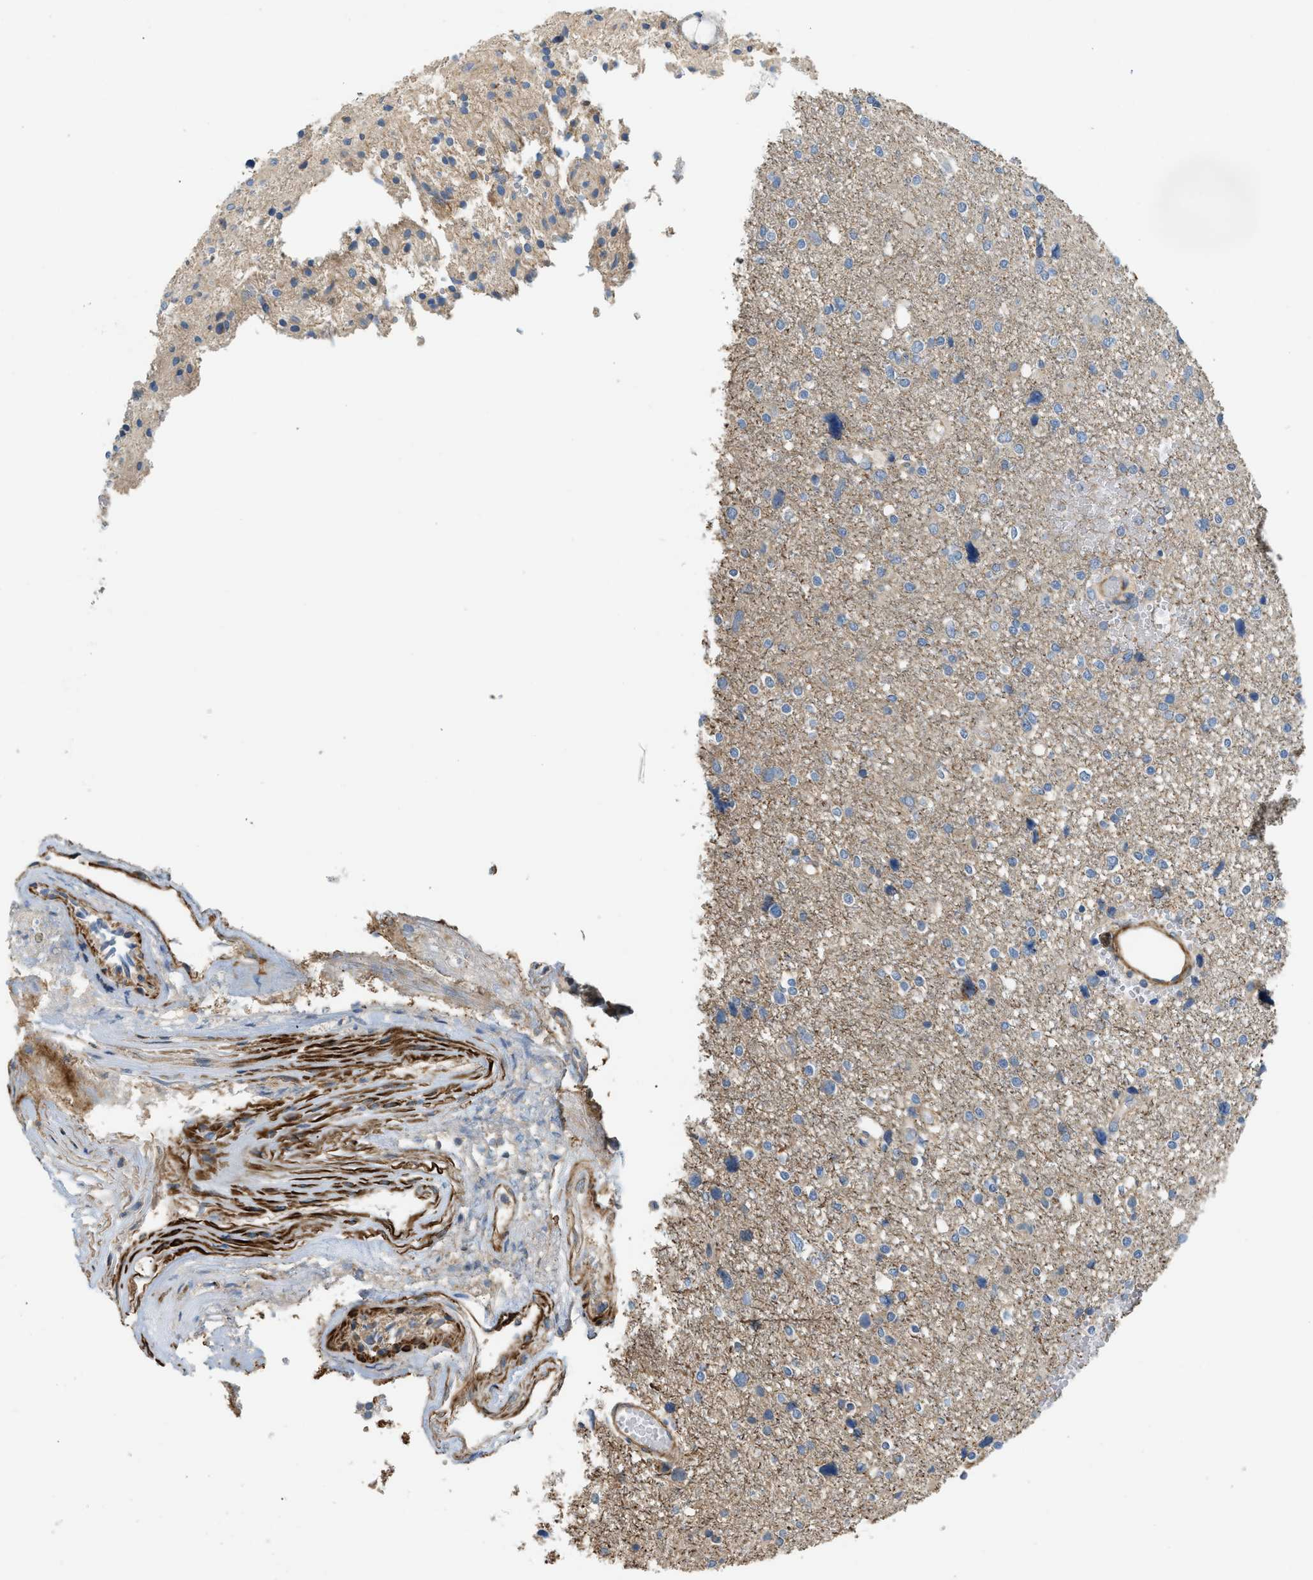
{"staining": {"intensity": "negative", "quantity": "none", "location": "none"}, "tissue": "glioma", "cell_type": "Tumor cells", "image_type": "cancer", "snomed": [{"axis": "morphology", "description": "Glioma, malignant, High grade"}, {"axis": "topography", "description": "Brain"}], "caption": "A photomicrograph of human malignant glioma (high-grade) is negative for staining in tumor cells.", "gene": "BTN3A2", "patient": {"sex": "female", "age": 59}}